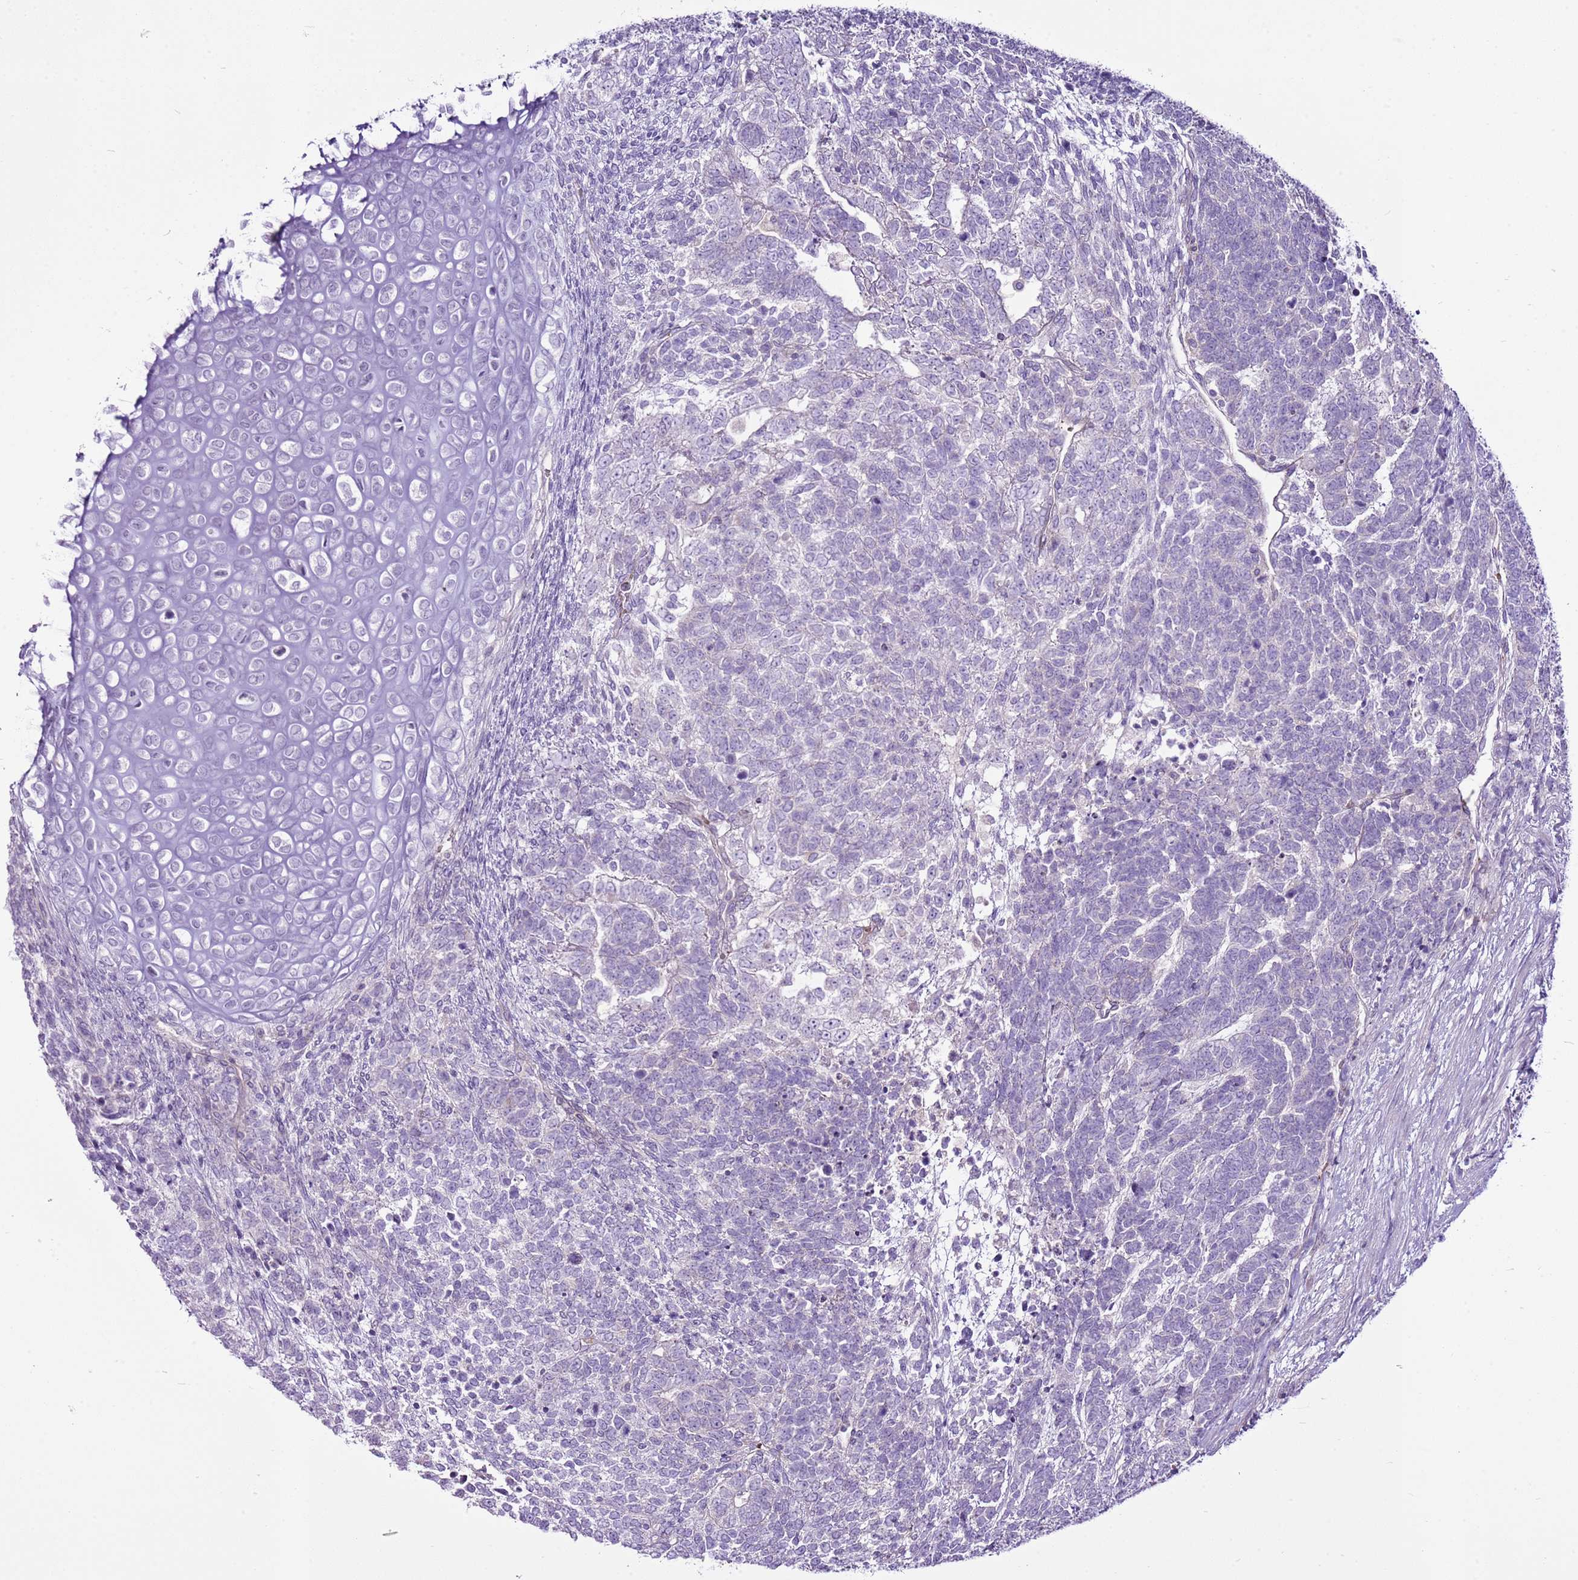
{"staining": {"intensity": "negative", "quantity": "none", "location": "none"}, "tissue": "testis cancer", "cell_type": "Tumor cells", "image_type": "cancer", "snomed": [{"axis": "morphology", "description": "Carcinoma, Embryonal, NOS"}, {"axis": "topography", "description": "Testis"}], "caption": "IHC of human testis cancer (embryonal carcinoma) displays no expression in tumor cells. Brightfield microscopy of IHC stained with DAB (3,3'-diaminobenzidine) (brown) and hematoxylin (blue), captured at high magnification.", "gene": "CHAC2", "patient": {"sex": "male", "age": 23}}